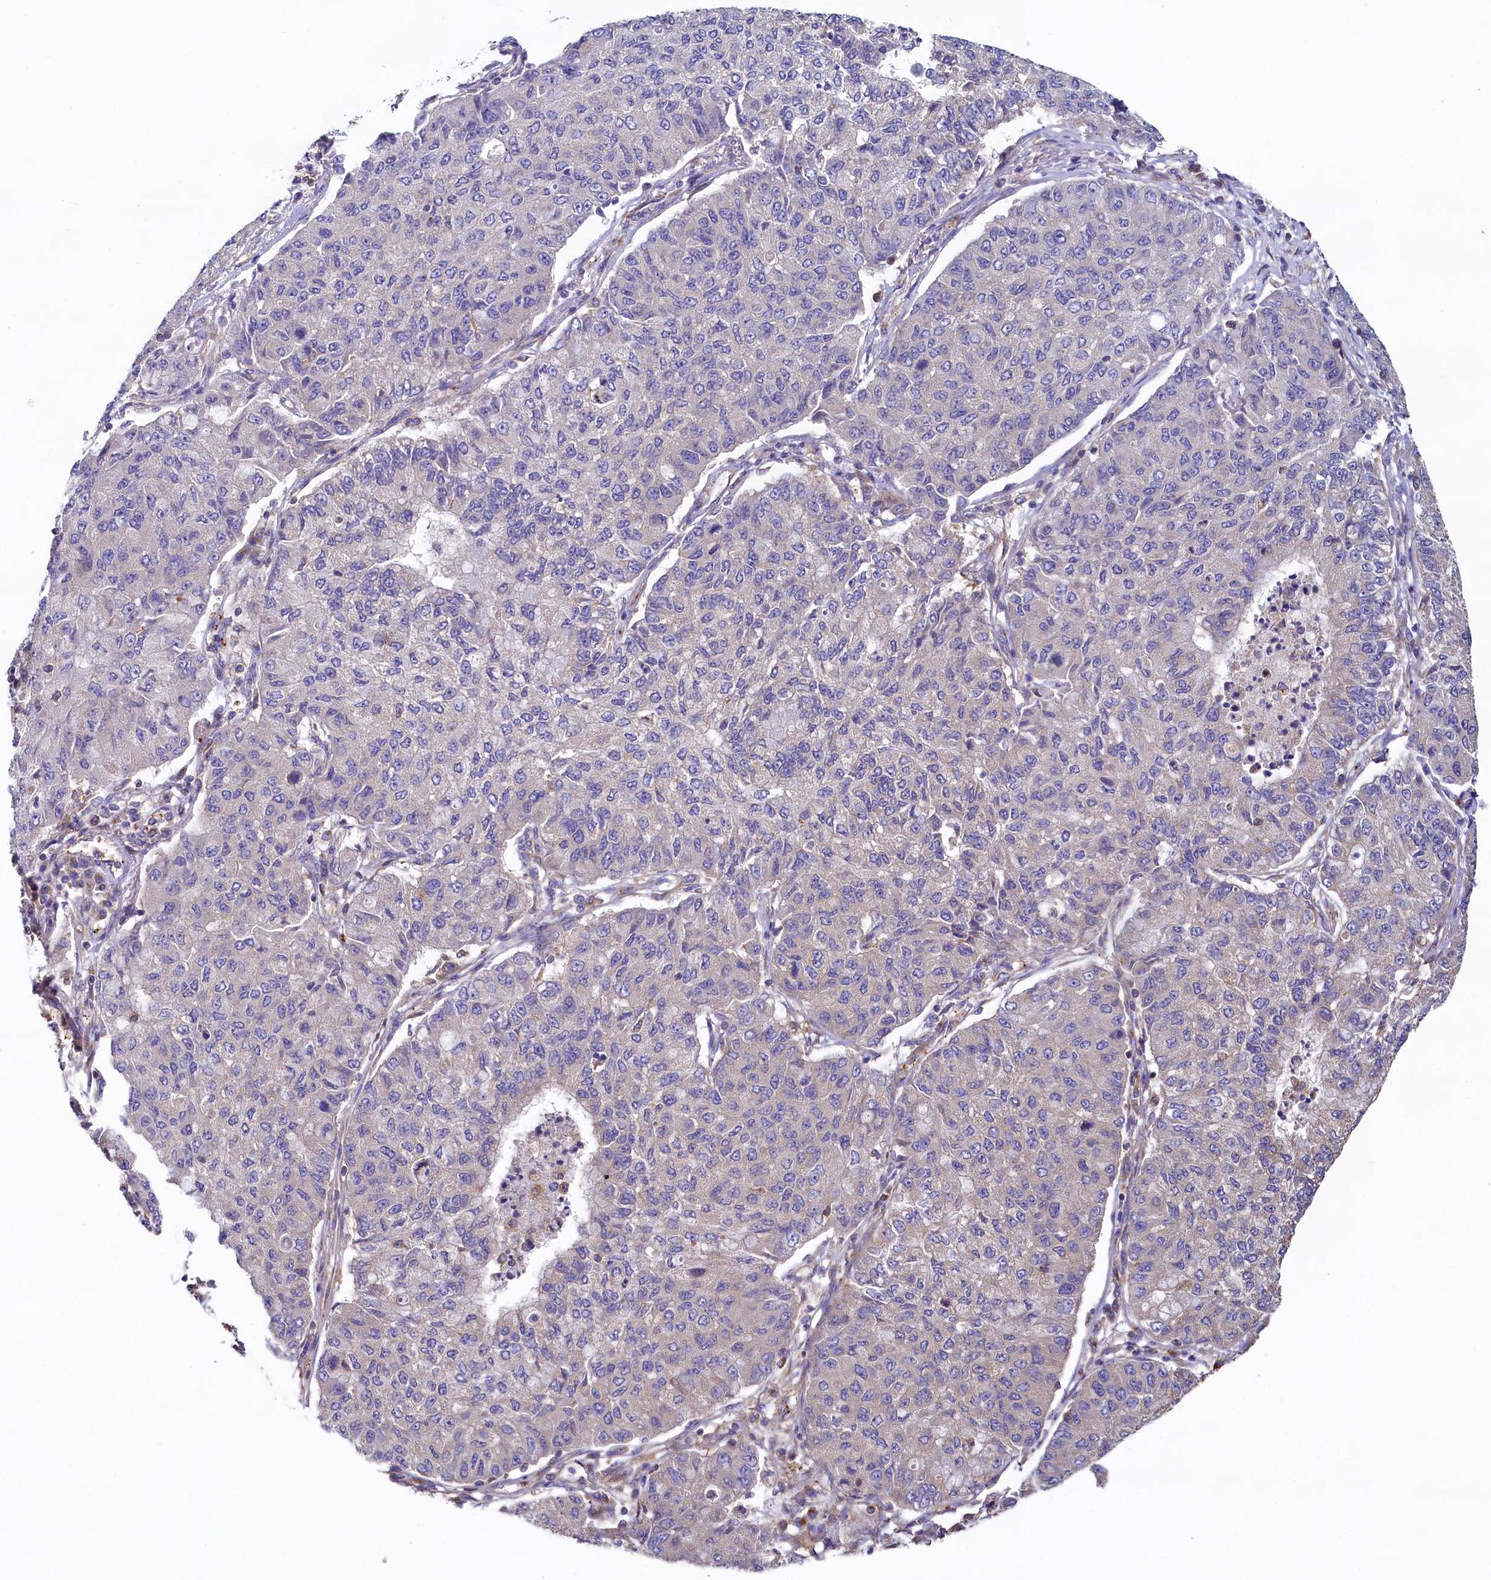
{"staining": {"intensity": "negative", "quantity": "none", "location": "none"}, "tissue": "lung cancer", "cell_type": "Tumor cells", "image_type": "cancer", "snomed": [{"axis": "morphology", "description": "Squamous cell carcinoma, NOS"}, {"axis": "topography", "description": "Lung"}], "caption": "Tumor cells are negative for protein expression in human lung cancer (squamous cell carcinoma). (Brightfield microscopy of DAB immunohistochemistry (IHC) at high magnification).", "gene": "PPIP5K1", "patient": {"sex": "male", "age": 74}}